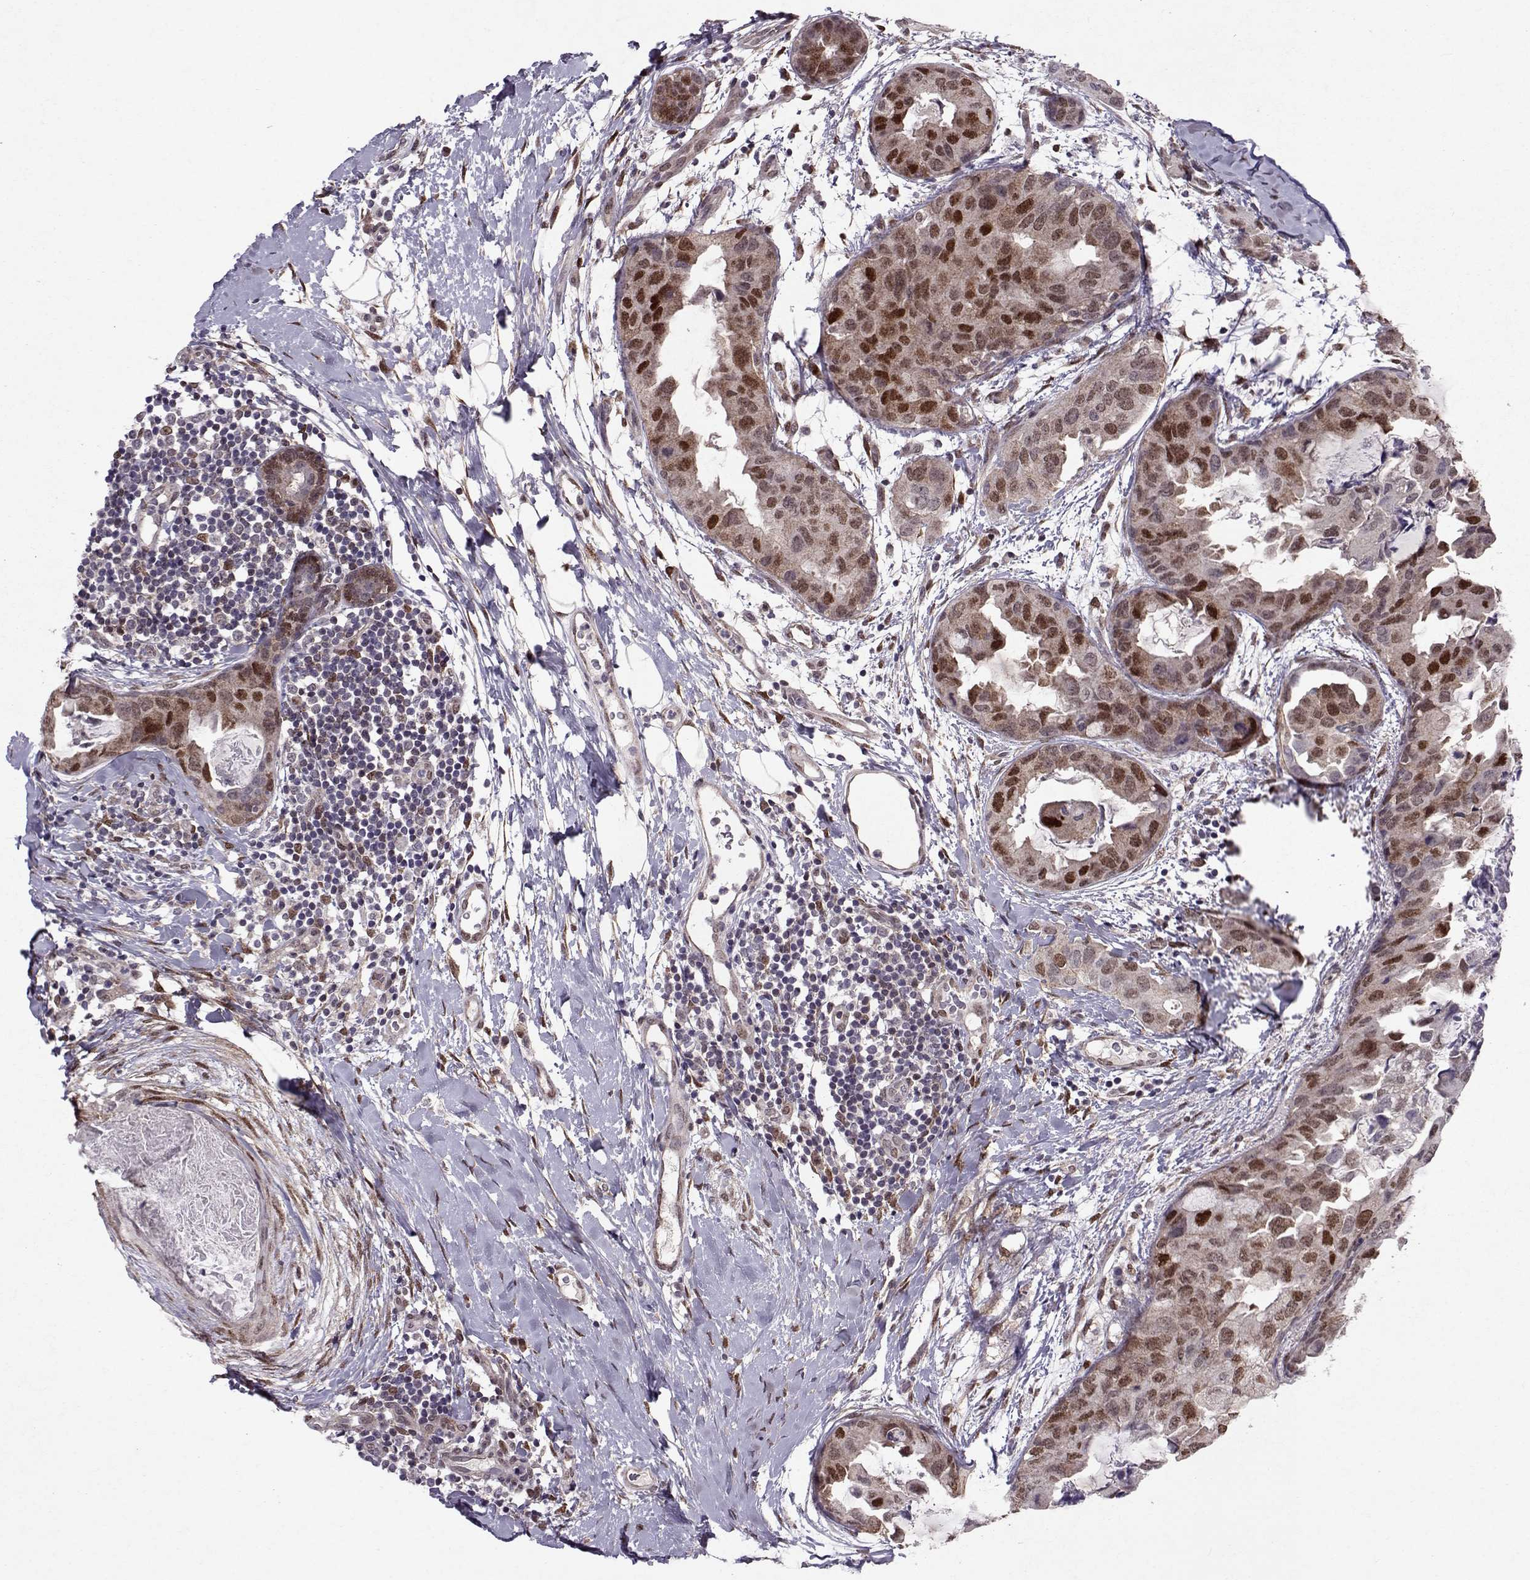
{"staining": {"intensity": "moderate", "quantity": "25%-75%", "location": "cytoplasmic/membranous,nuclear"}, "tissue": "breast cancer", "cell_type": "Tumor cells", "image_type": "cancer", "snomed": [{"axis": "morphology", "description": "Normal tissue, NOS"}, {"axis": "morphology", "description": "Duct carcinoma"}, {"axis": "topography", "description": "Breast"}], "caption": "Immunohistochemical staining of human infiltrating ductal carcinoma (breast) reveals moderate cytoplasmic/membranous and nuclear protein expression in about 25%-75% of tumor cells.", "gene": "CDK4", "patient": {"sex": "female", "age": 40}}